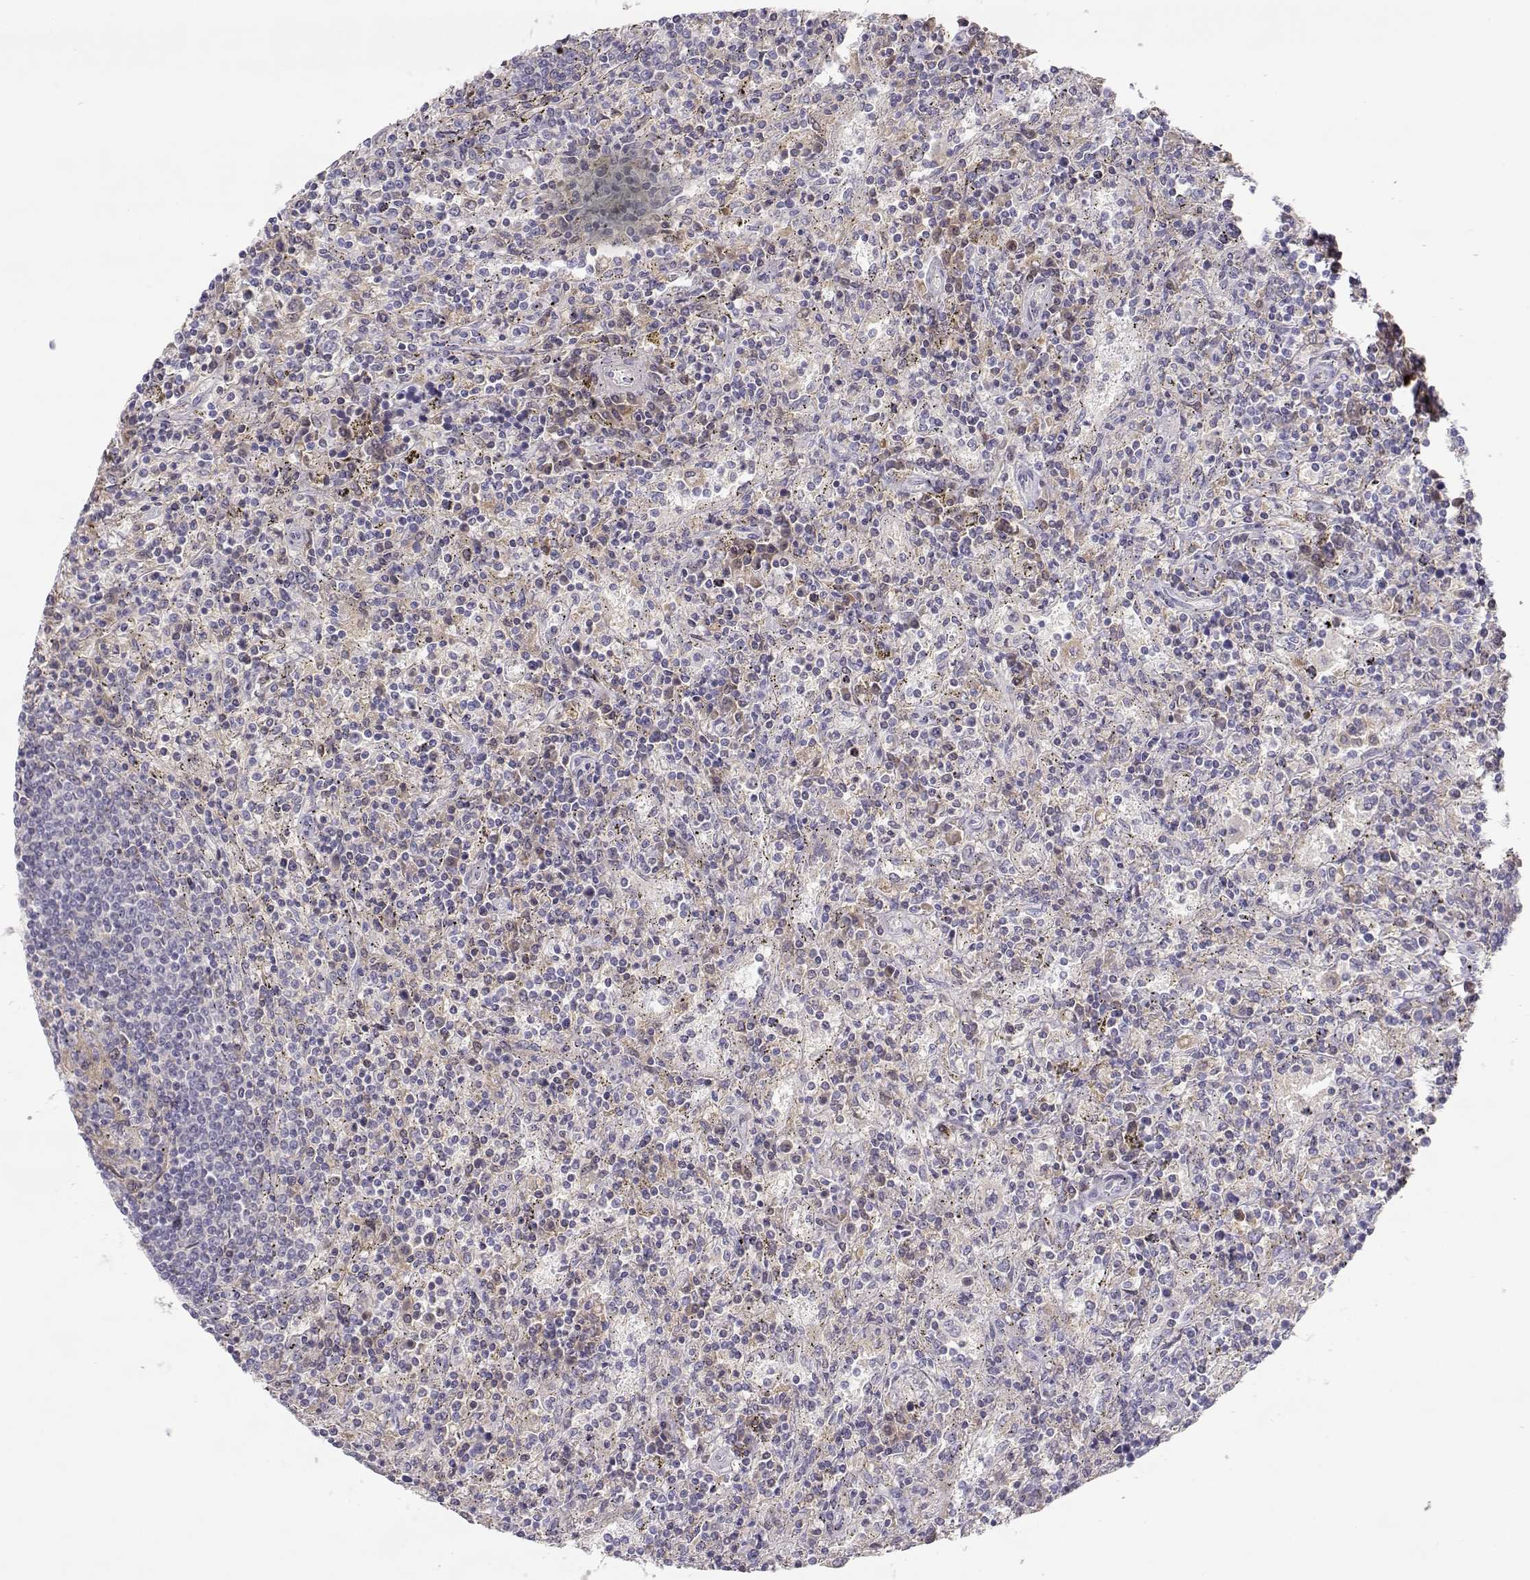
{"staining": {"intensity": "negative", "quantity": "none", "location": "none"}, "tissue": "lymphoma", "cell_type": "Tumor cells", "image_type": "cancer", "snomed": [{"axis": "morphology", "description": "Malignant lymphoma, non-Hodgkin's type, Low grade"}, {"axis": "topography", "description": "Spleen"}], "caption": "Immunohistochemical staining of lymphoma displays no significant positivity in tumor cells.", "gene": "SLCO6A1", "patient": {"sex": "male", "age": 62}}